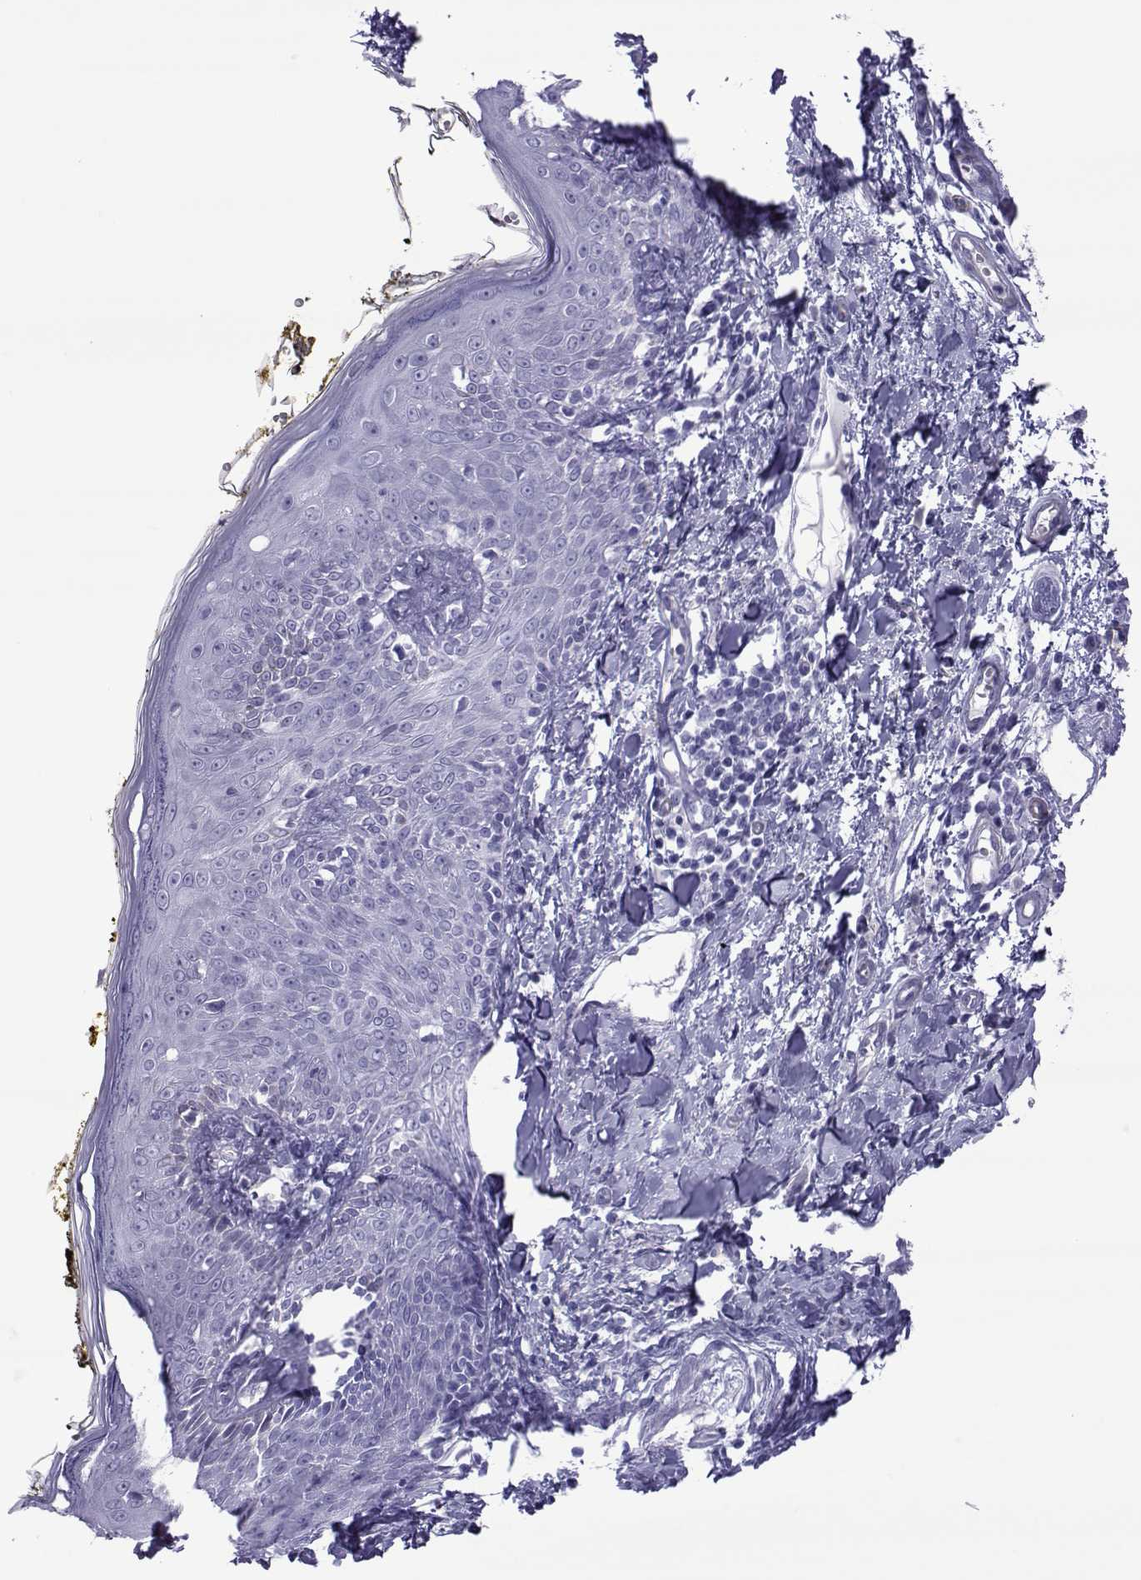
{"staining": {"intensity": "negative", "quantity": "none", "location": "none"}, "tissue": "skin", "cell_type": "Fibroblasts", "image_type": "normal", "snomed": [{"axis": "morphology", "description": "Normal tissue, NOS"}, {"axis": "topography", "description": "Skin"}], "caption": "Immunohistochemistry (IHC) of normal skin exhibits no staining in fibroblasts.", "gene": "SPANXA1", "patient": {"sex": "male", "age": 76}}